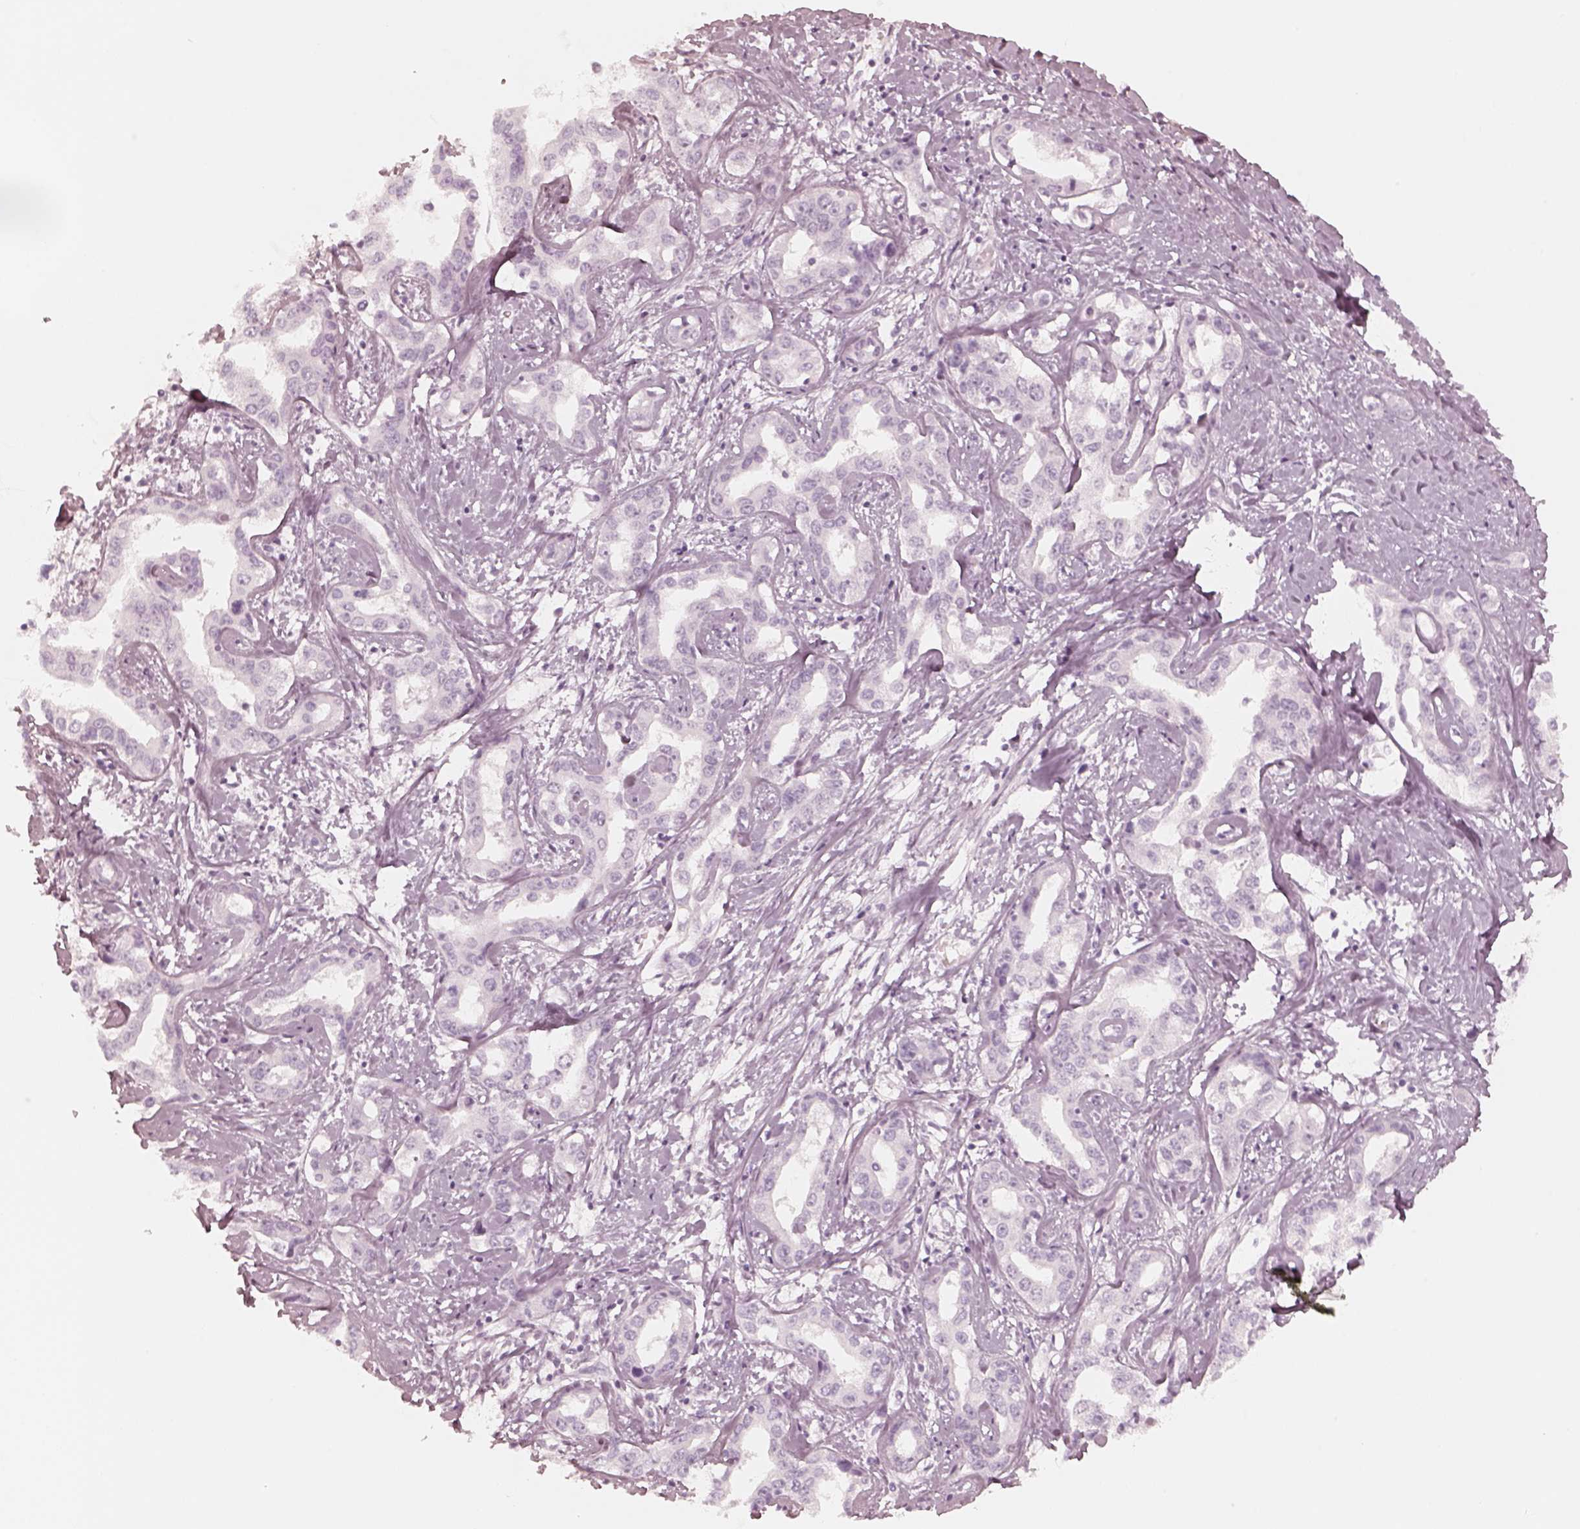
{"staining": {"intensity": "negative", "quantity": "none", "location": "none"}, "tissue": "liver cancer", "cell_type": "Tumor cells", "image_type": "cancer", "snomed": [{"axis": "morphology", "description": "Cholangiocarcinoma"}, {"axis": "topography", "description": "Liver"}], "caption": "Histopathology image shows no significant protein positivity in tumor cells of liver cancer (cholangiocarcinoma).", "gene": "KRT82", "patient": {"sex": "male", "age": 59}}